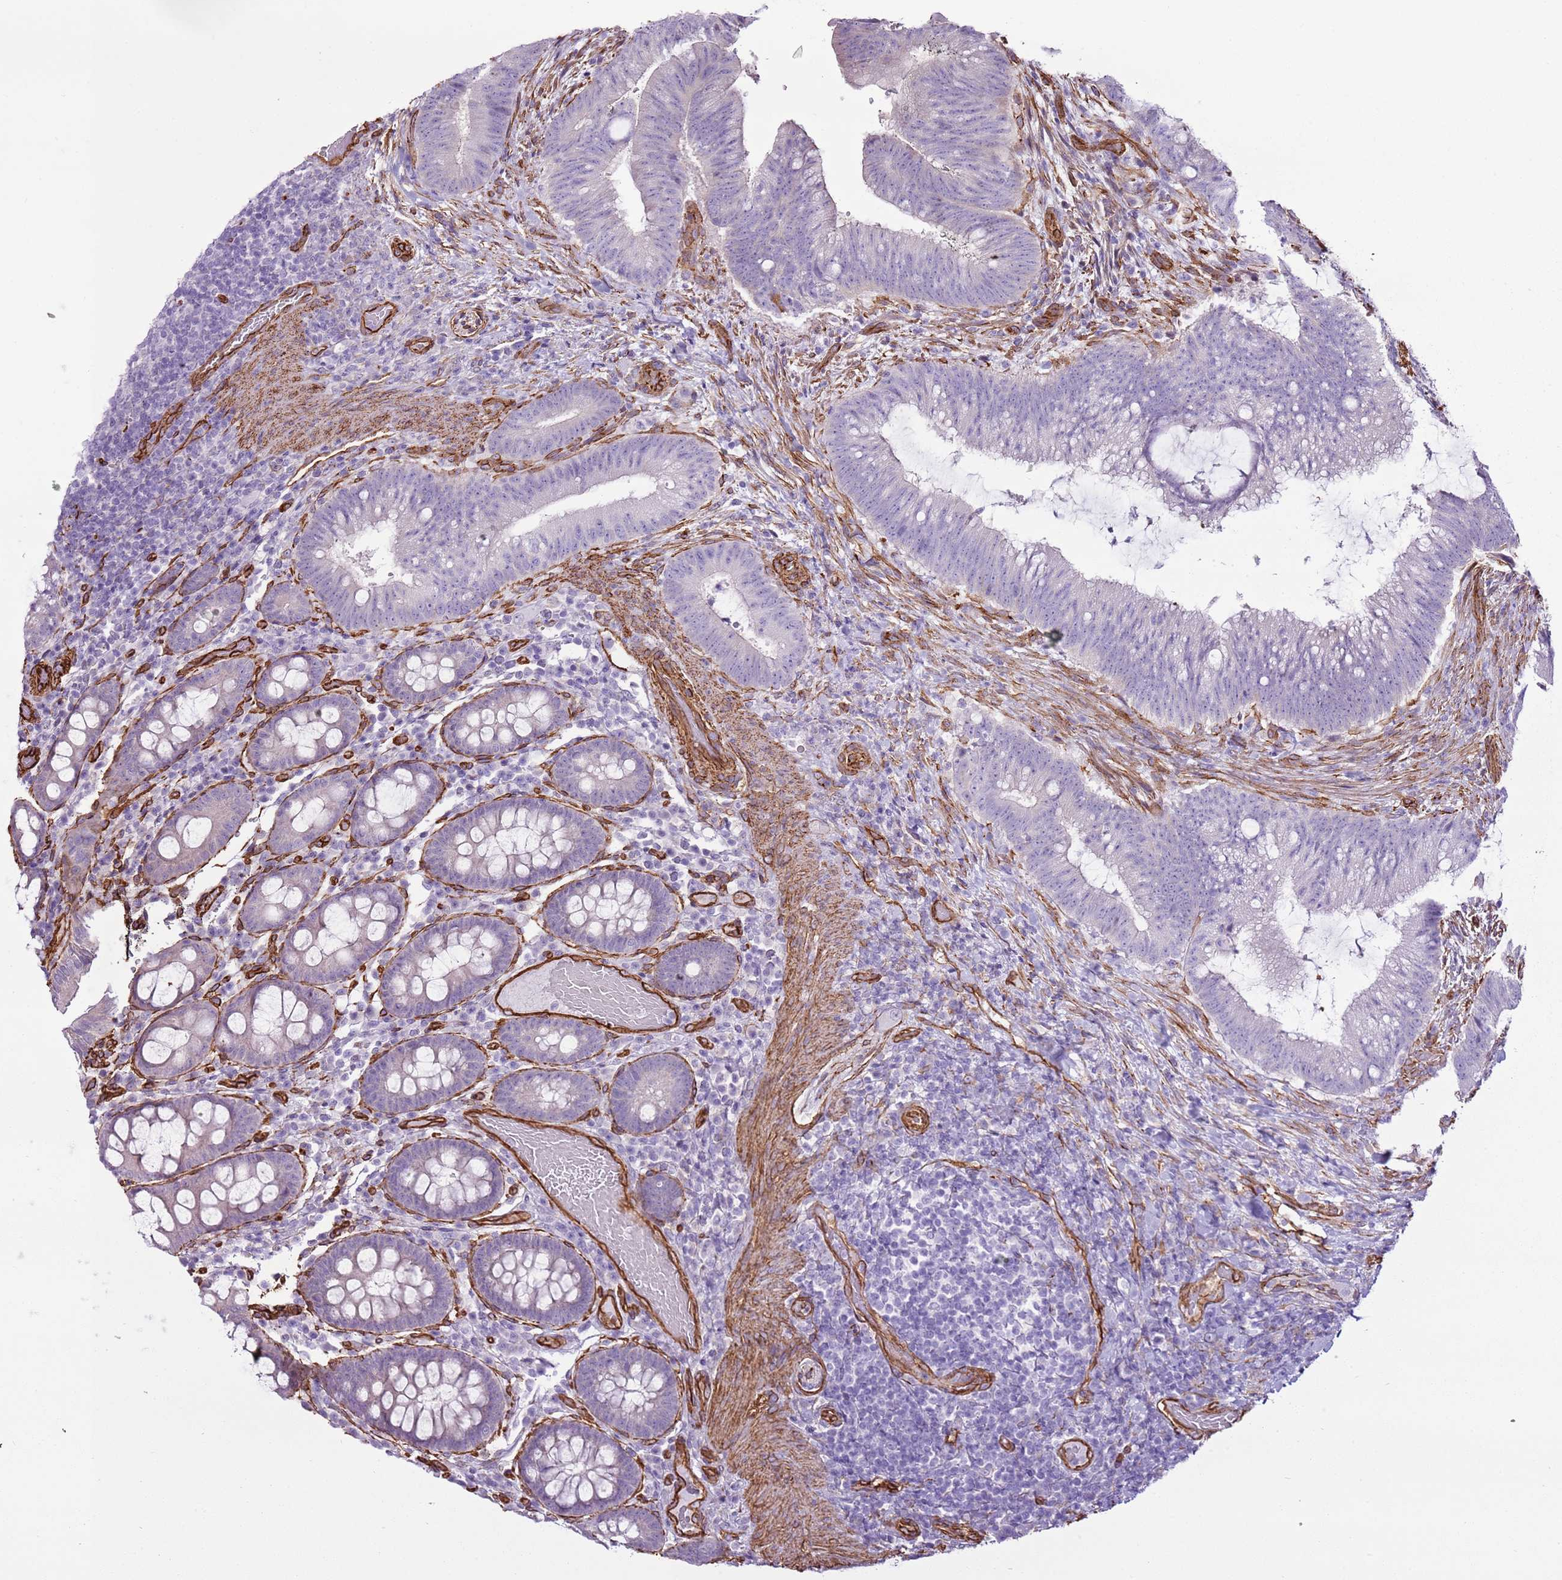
{"staining": {"intensity": "negative", "quantity": "none", "location": "none"}, "tissue": "colorectal cancer", "cell_type": "Tumor cells", "image_type": "cancer", "snomed": [{"axis": "morphology", "description": "Adenocarcinoma, NOS"}, {"axis": "topography", "description": "Colon"}], "caption": "Adenocarcinoma (colorectal) was stained to show a protein in brown. There is no significant staining in tumor cells.", "gene": "CTDSPL", "patient": {"sex": "female", "age": 43}}